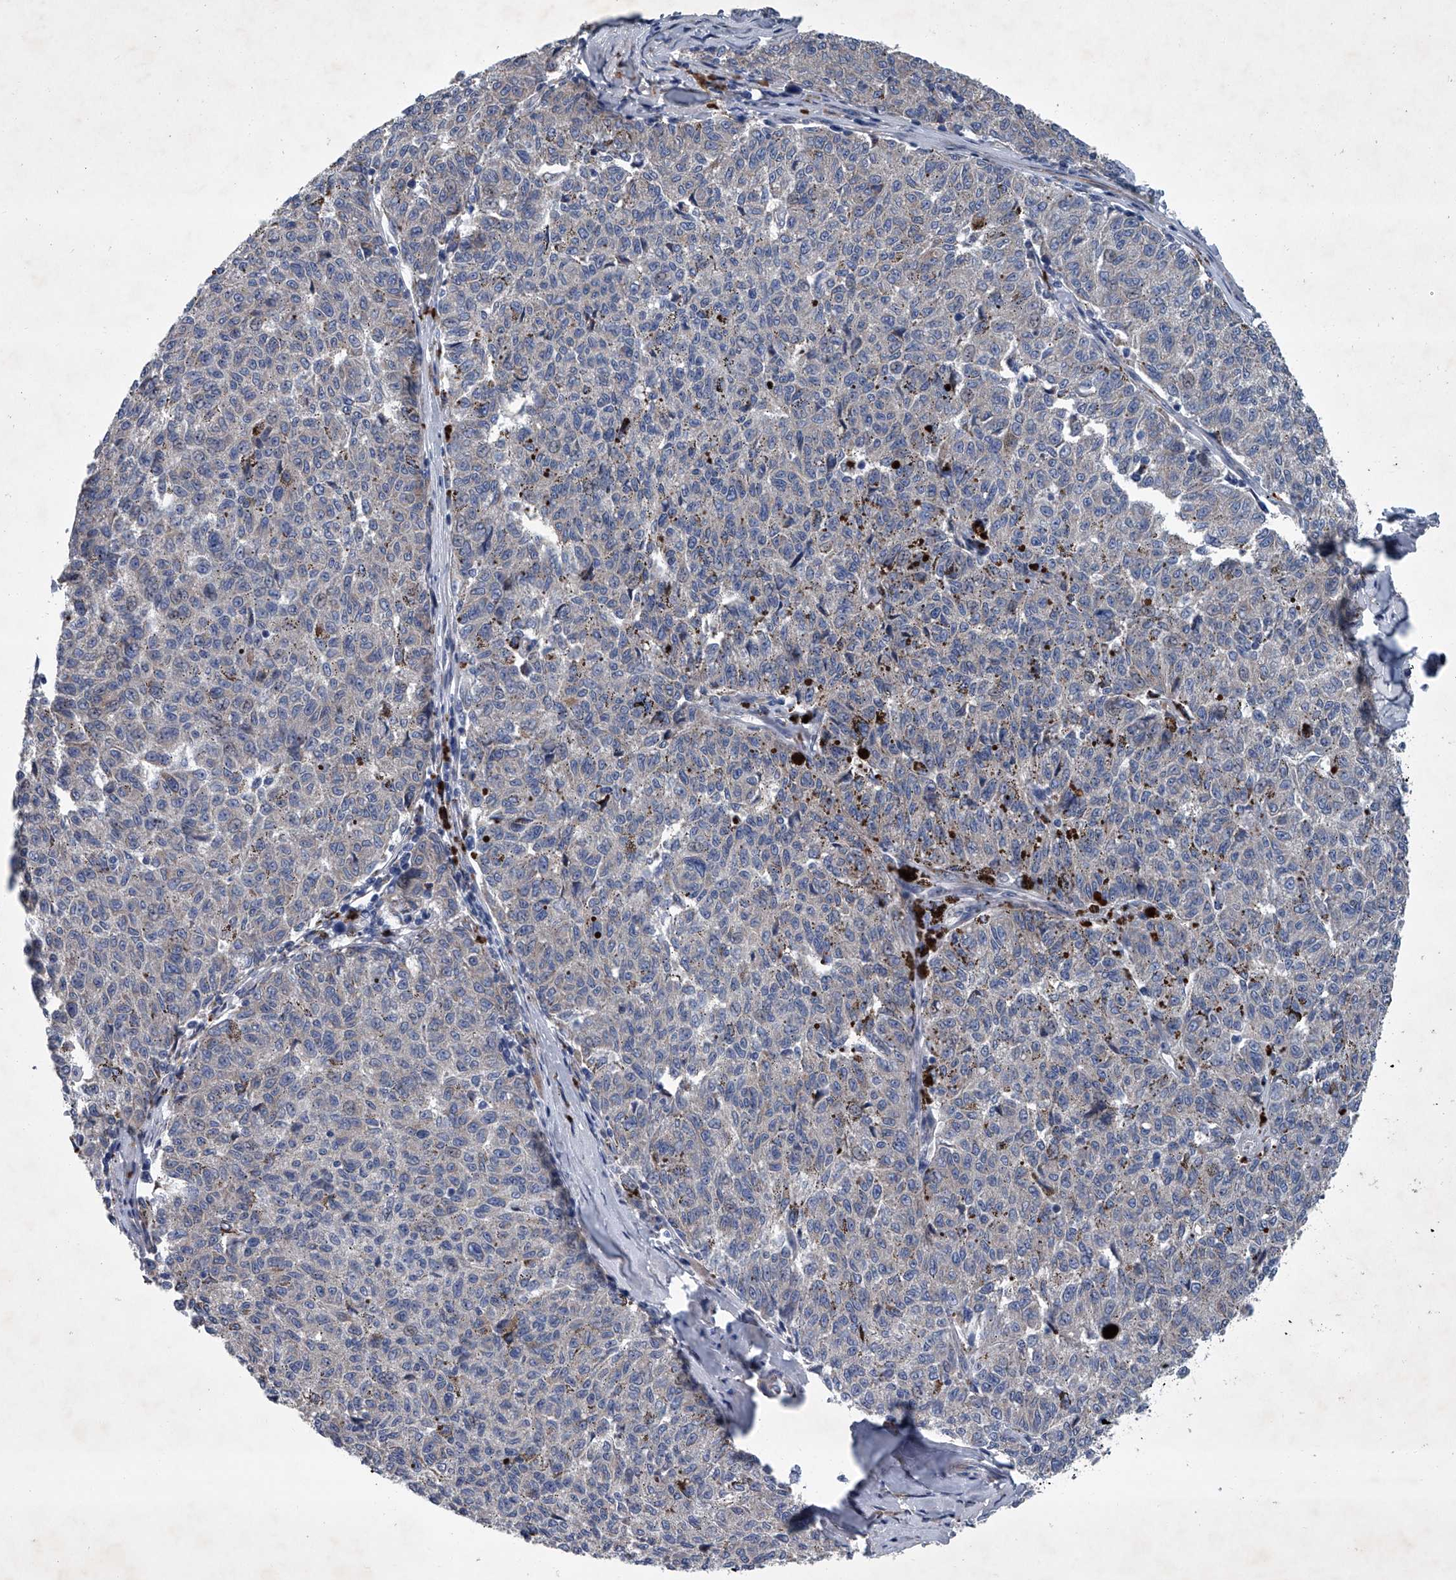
{"staining": {"intensity": "negative", "quantity": "none", "location": "none"}, "tissue": "melanoma", "cell_type": "Tumor cells", "image_type": "cancer", "snomed": [{"axis": "morphology", "description": "Malignant melanoma, NOS"}, {"axis": "topography", "description": "Skin"}], "caption": "Immunohistochemical staining of melanoma shows no significant expression in tumor cells. (DAB (3,3'-diaminobenzidine) IHC visualized using brightfield microscopy, high magnification).", "gene": "ABCG1", "patient": {"sex": "female", "age": 72}}